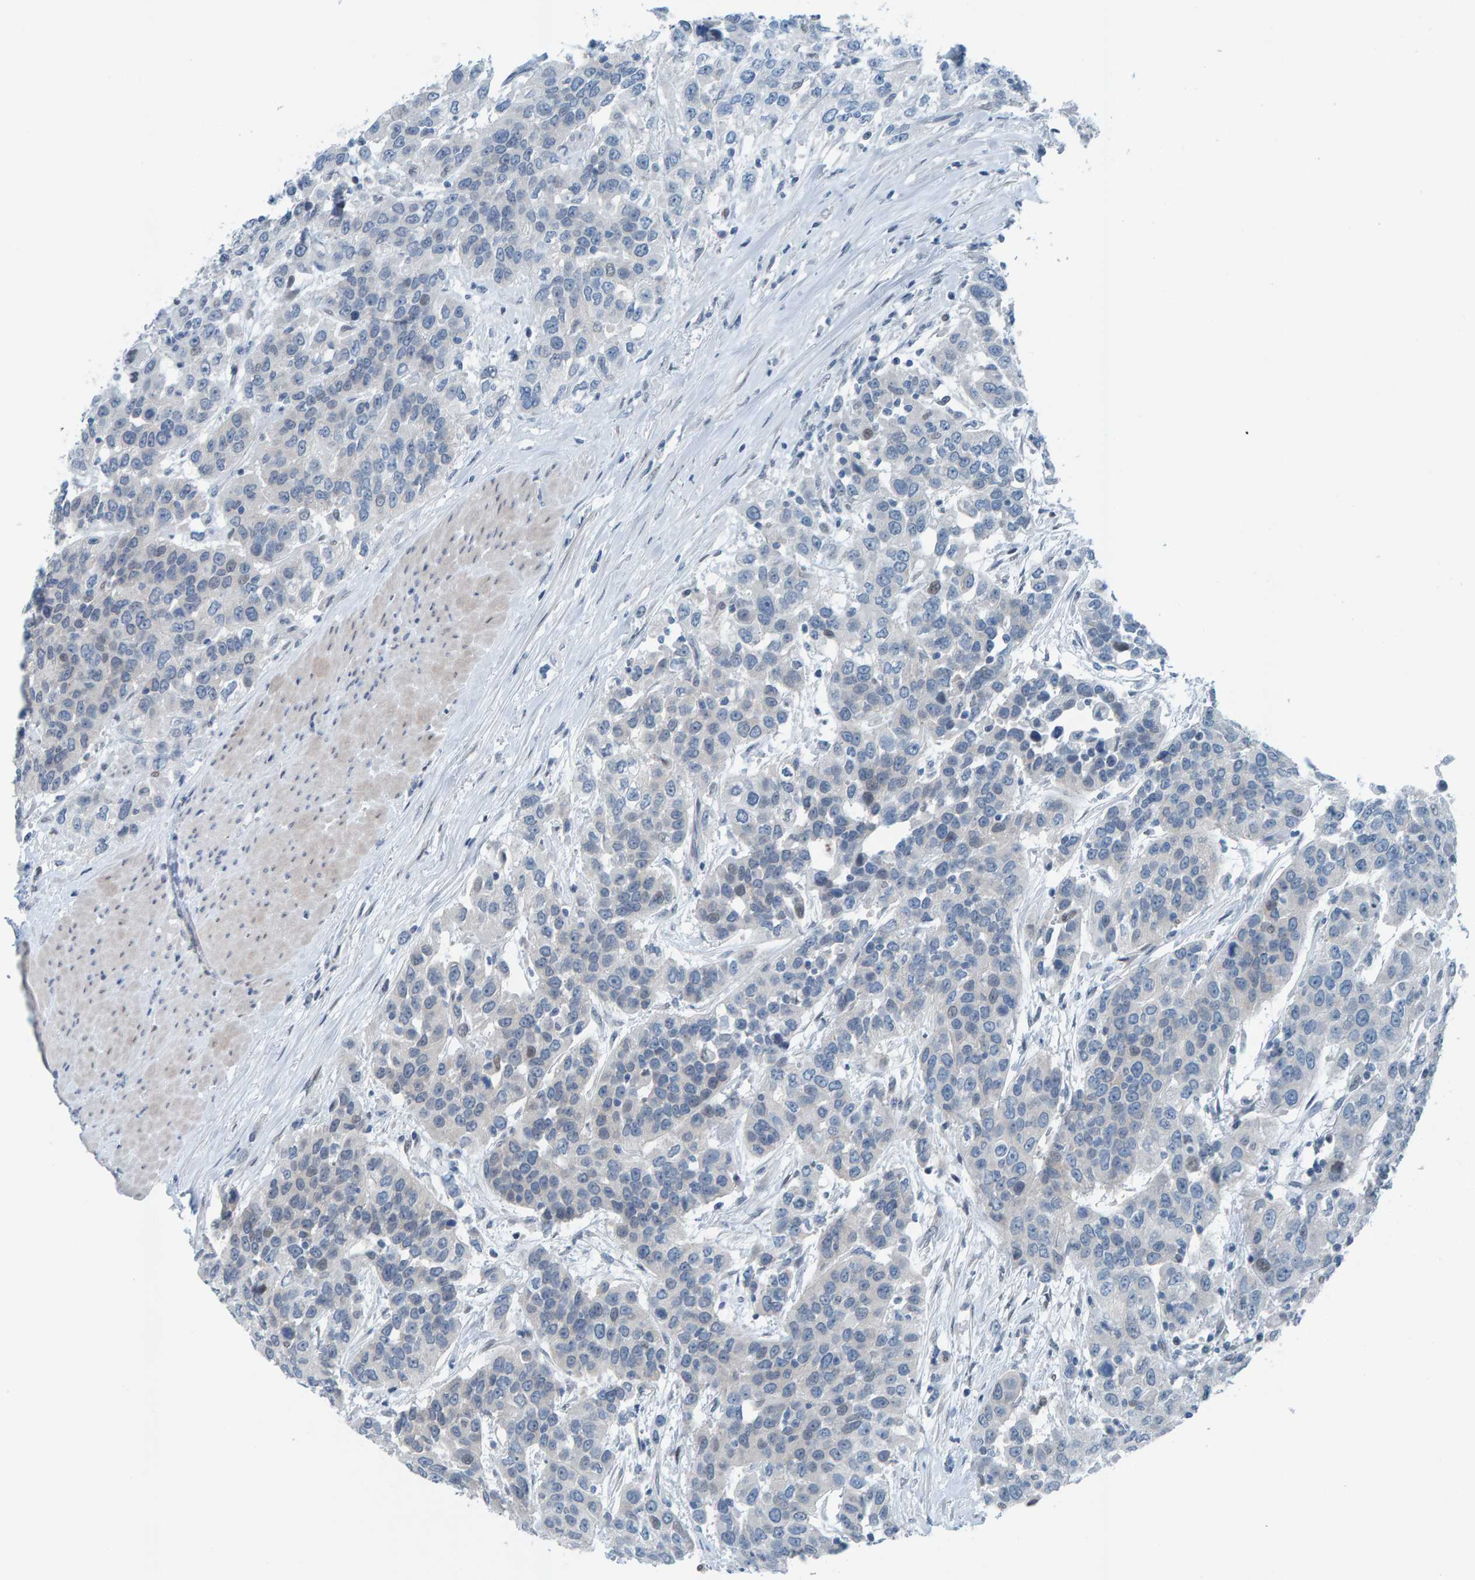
{"staining": {"intensity": "negative", "quantity": "none", "location": "none"}, "tissue": "urothelial cancer", "cell_type": "Tumor cells", "image_type": "cancer", "snomed": [{"axis": "morphology", "description": "Urothelial carcinoma, High grade"}, {"axis": "topography", "description": "Urinary bladder"}], "caption": "IHC of high-grade urothelial carcinoma shows no staining in tumor cells.", "gene": "CNP", "patient": {"sex": "female", "age": 80}}